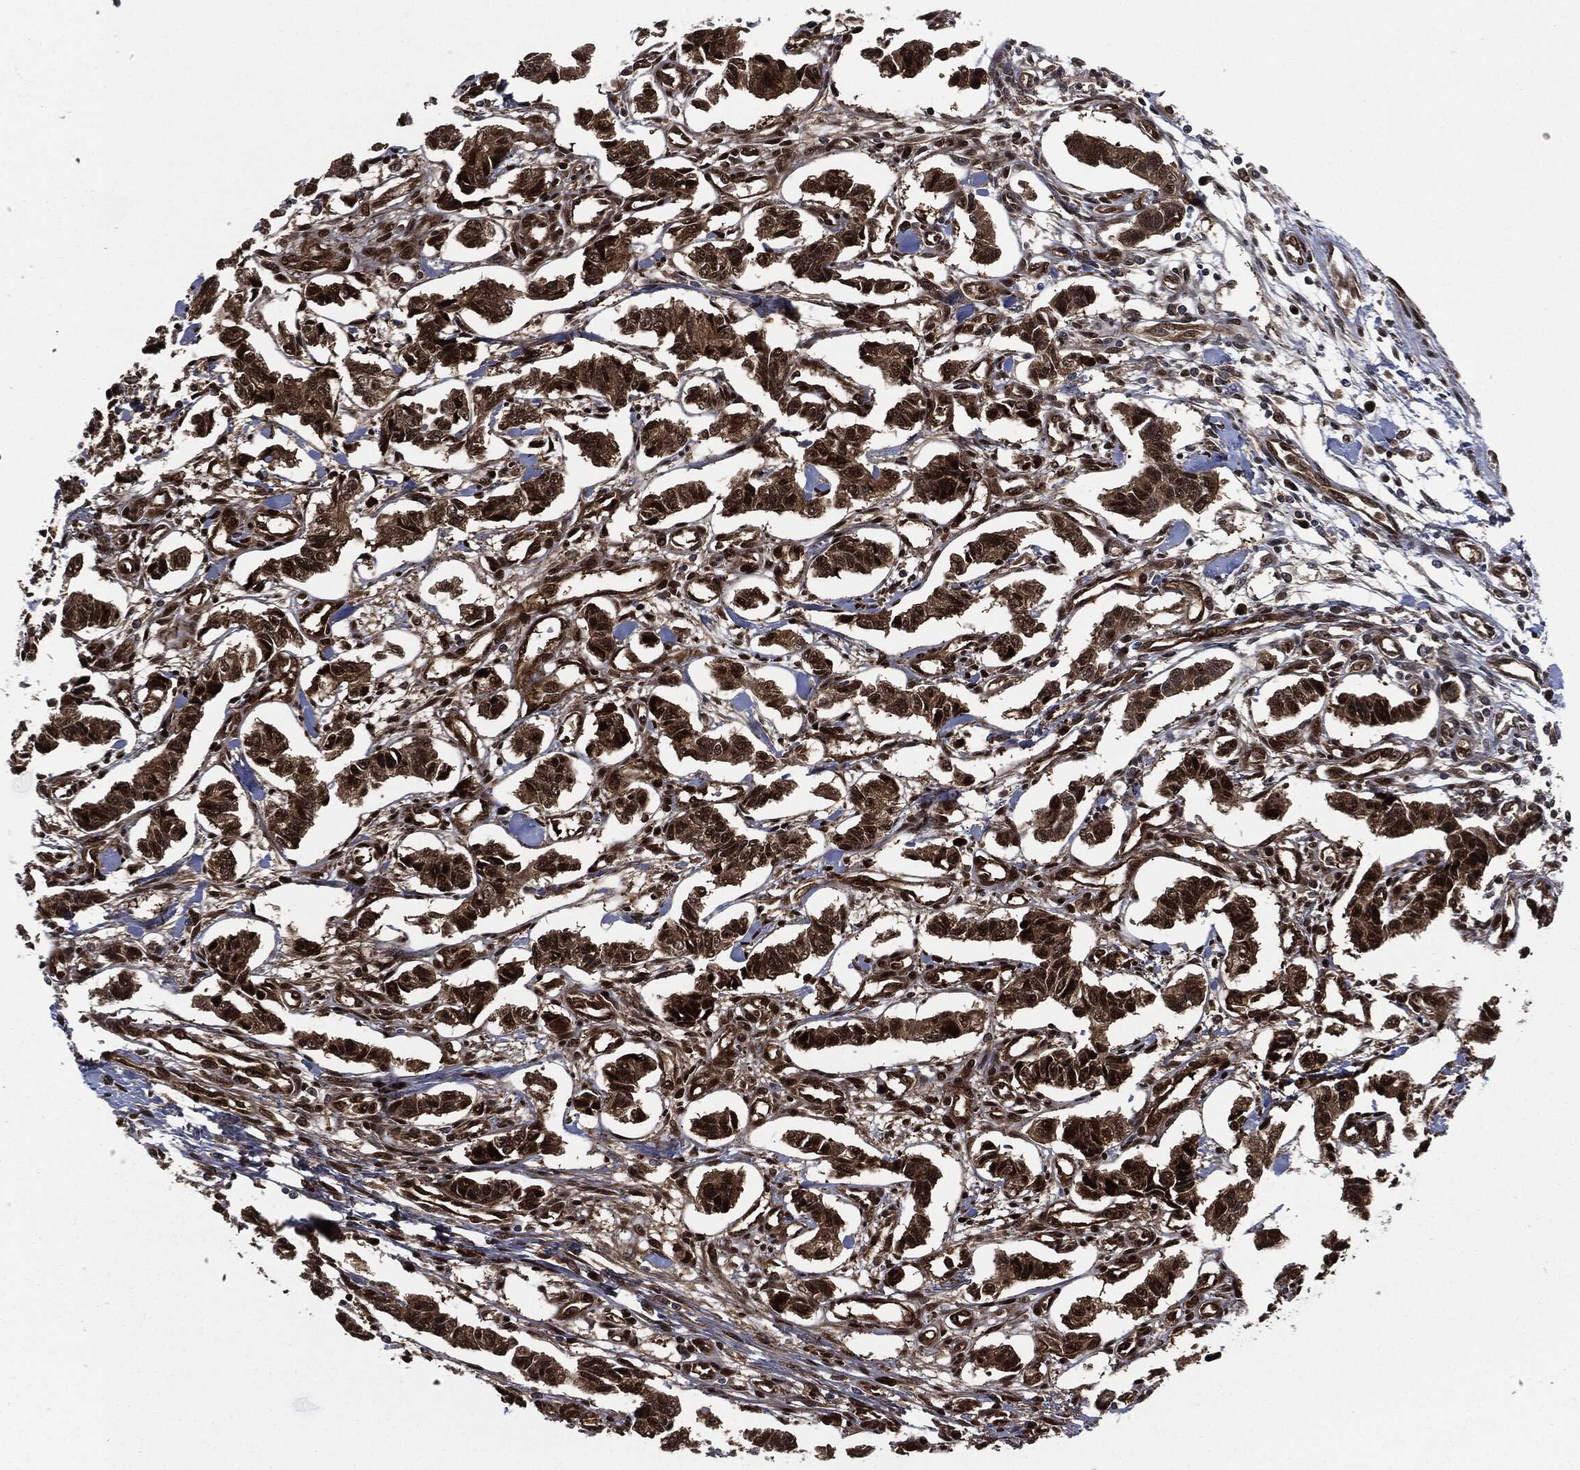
{"staining": {"intensity": "strong", "quantity": ">75%", "location": "cytoplasmic/membranous,nuclear"}, "tissue": "carcinoid", "cell_type": "Tumor cells", "image_type": "cancer", "snomed": [{"axis": "morphology", "description": "Carcinoid, malignant, NOS"}, {"axis": "topography", "description": "Kidney"}], "caption": "An image showing strong cytoplasmic/membranous and nuclear staining in about >75% of tumor cells in carcinoid (malignant), as visualized by brown immunohistochemical staining.", "gene": "DCTN1", "patient": {"sex": "female", "age": 41}}